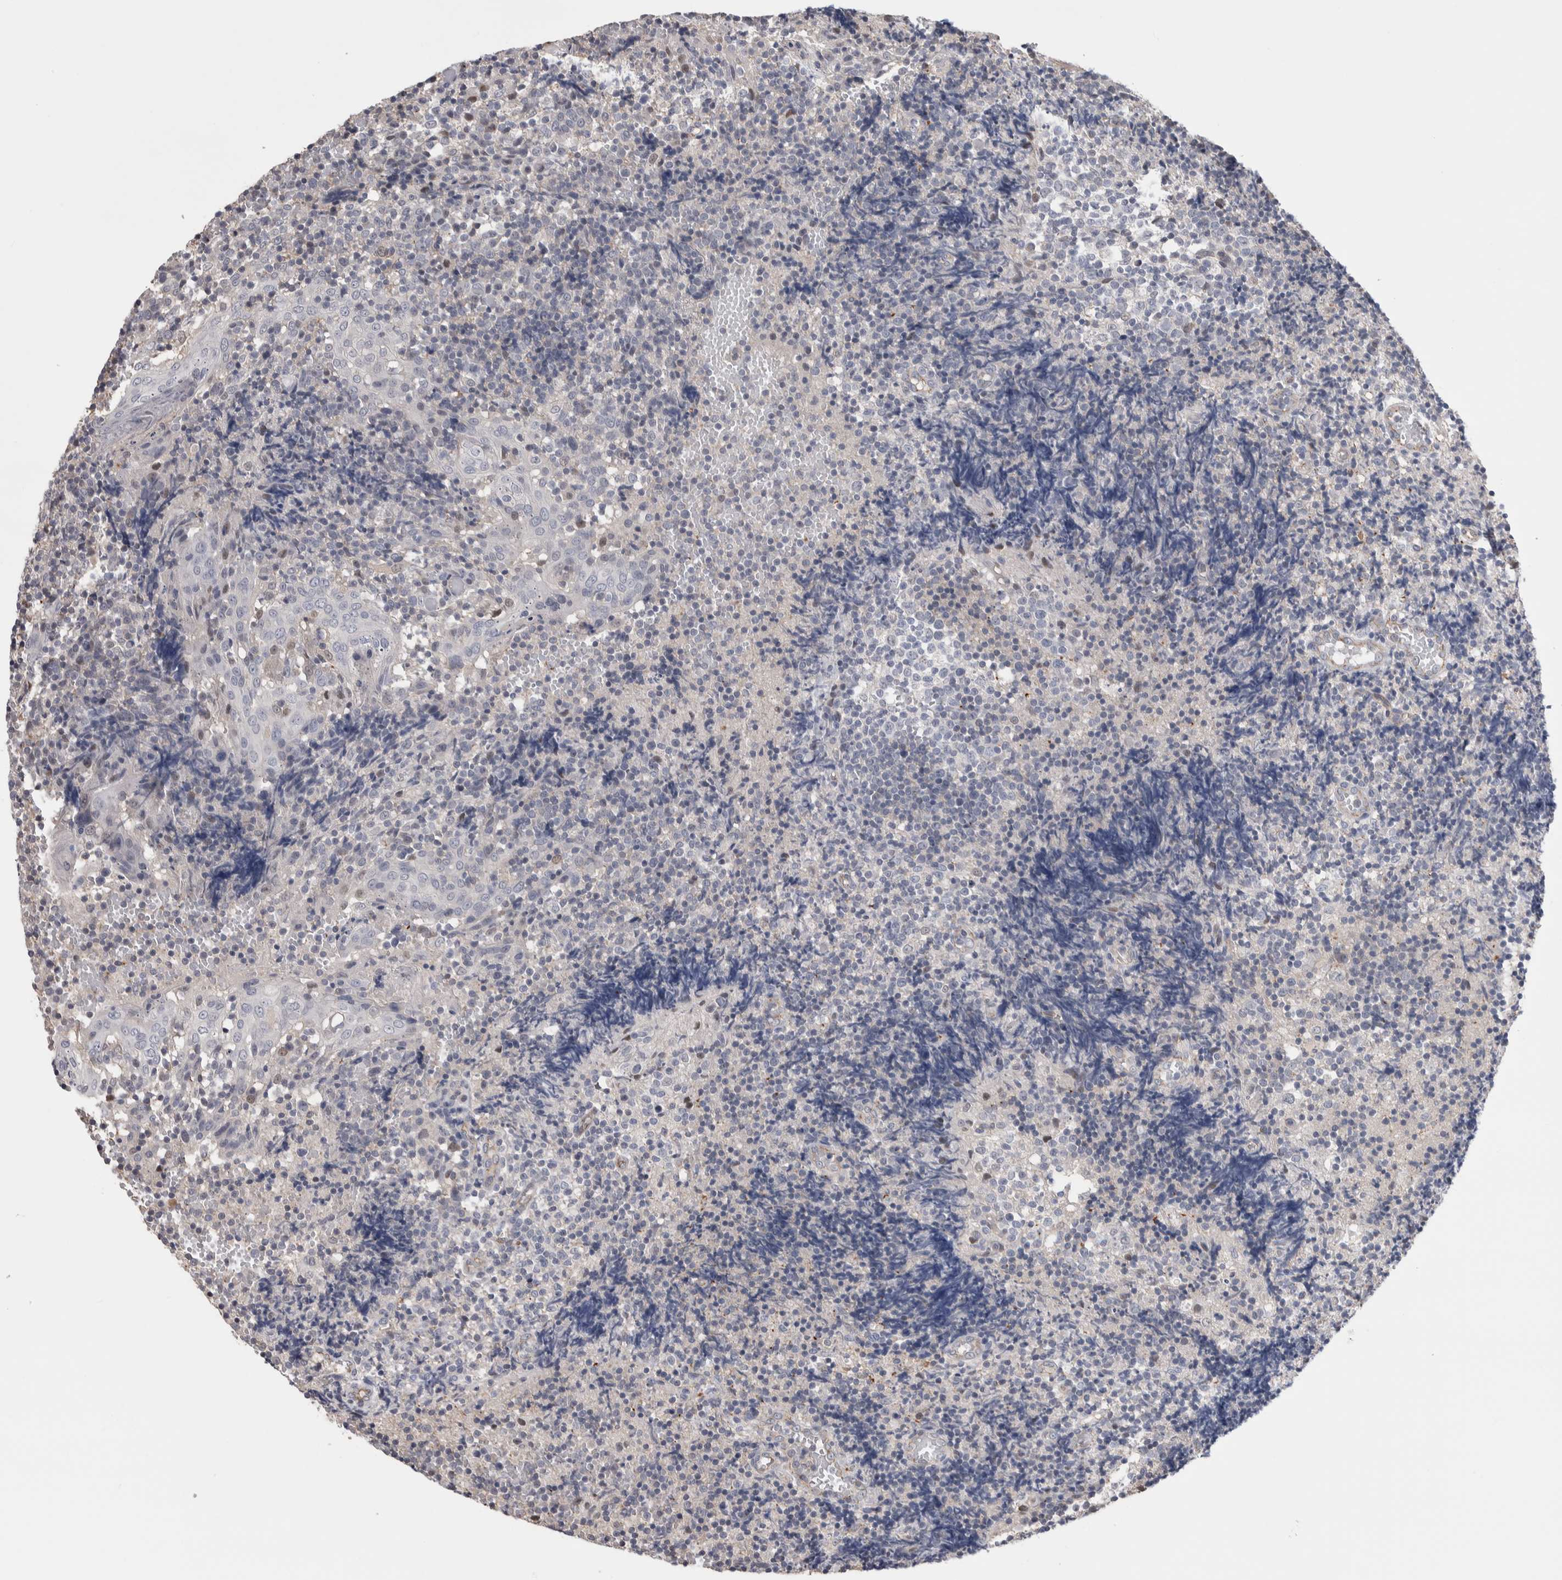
{"staining": {"intensity": "negative", "quantity": "none", "location": "none"}, "tissue": "tonsil", "cell_type": "Germinal center cells", "image_type": "normal", "snomed": [{"axis": "morphology", "description": "Normal tissue, NOS"}, {"axis": "topography", "description": "Tonsil"}], "caption": "DAB immunohistochemical staining of unremarkable human tonsil reveals no significant expression in germinal center cells.", "gene": "ZBTB49", "patient": {"sex": "female", "age": 19}}